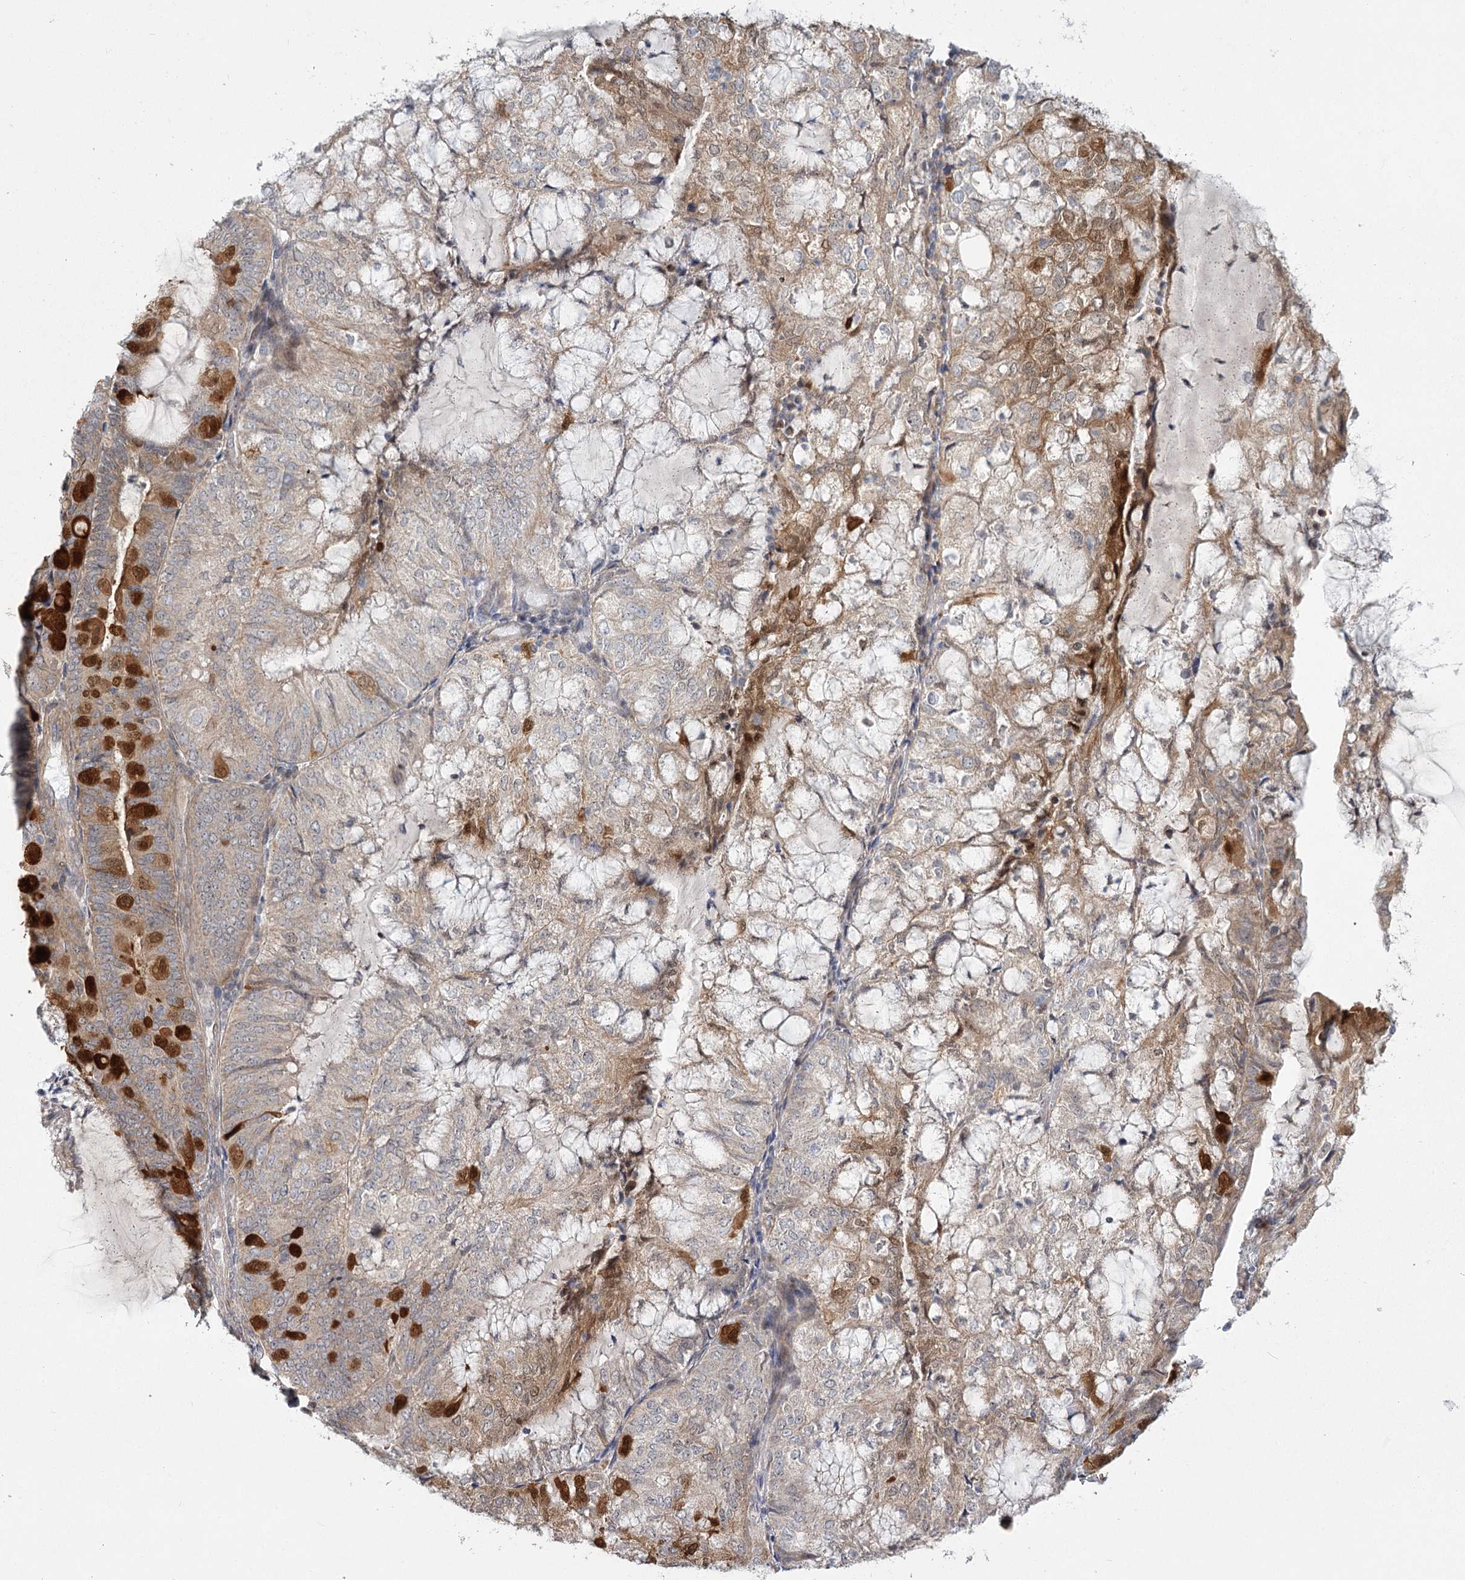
{"staining": {"intensity": "strong", "quantity": "<25%", "location": "cytoplasmic/membranous"}, "tissue": "endometrial cancer", "cell_type": "Tumor cells", "image_type": "cancer", "snomed": [{"axis": "morphology", "description": "Adenocarcinoma, NOS"}, {"axis": "topography", "description": "Endometrium"}], "caption": "Immunohistochemical staining of endometrial adenocarcinoma reveals medium levels of strong cytoplasmic/membranous staining in approximately <25% of tumor cells.", "gene": "TBC1D9B", "patient": {"sex": "female", "age": 81}}